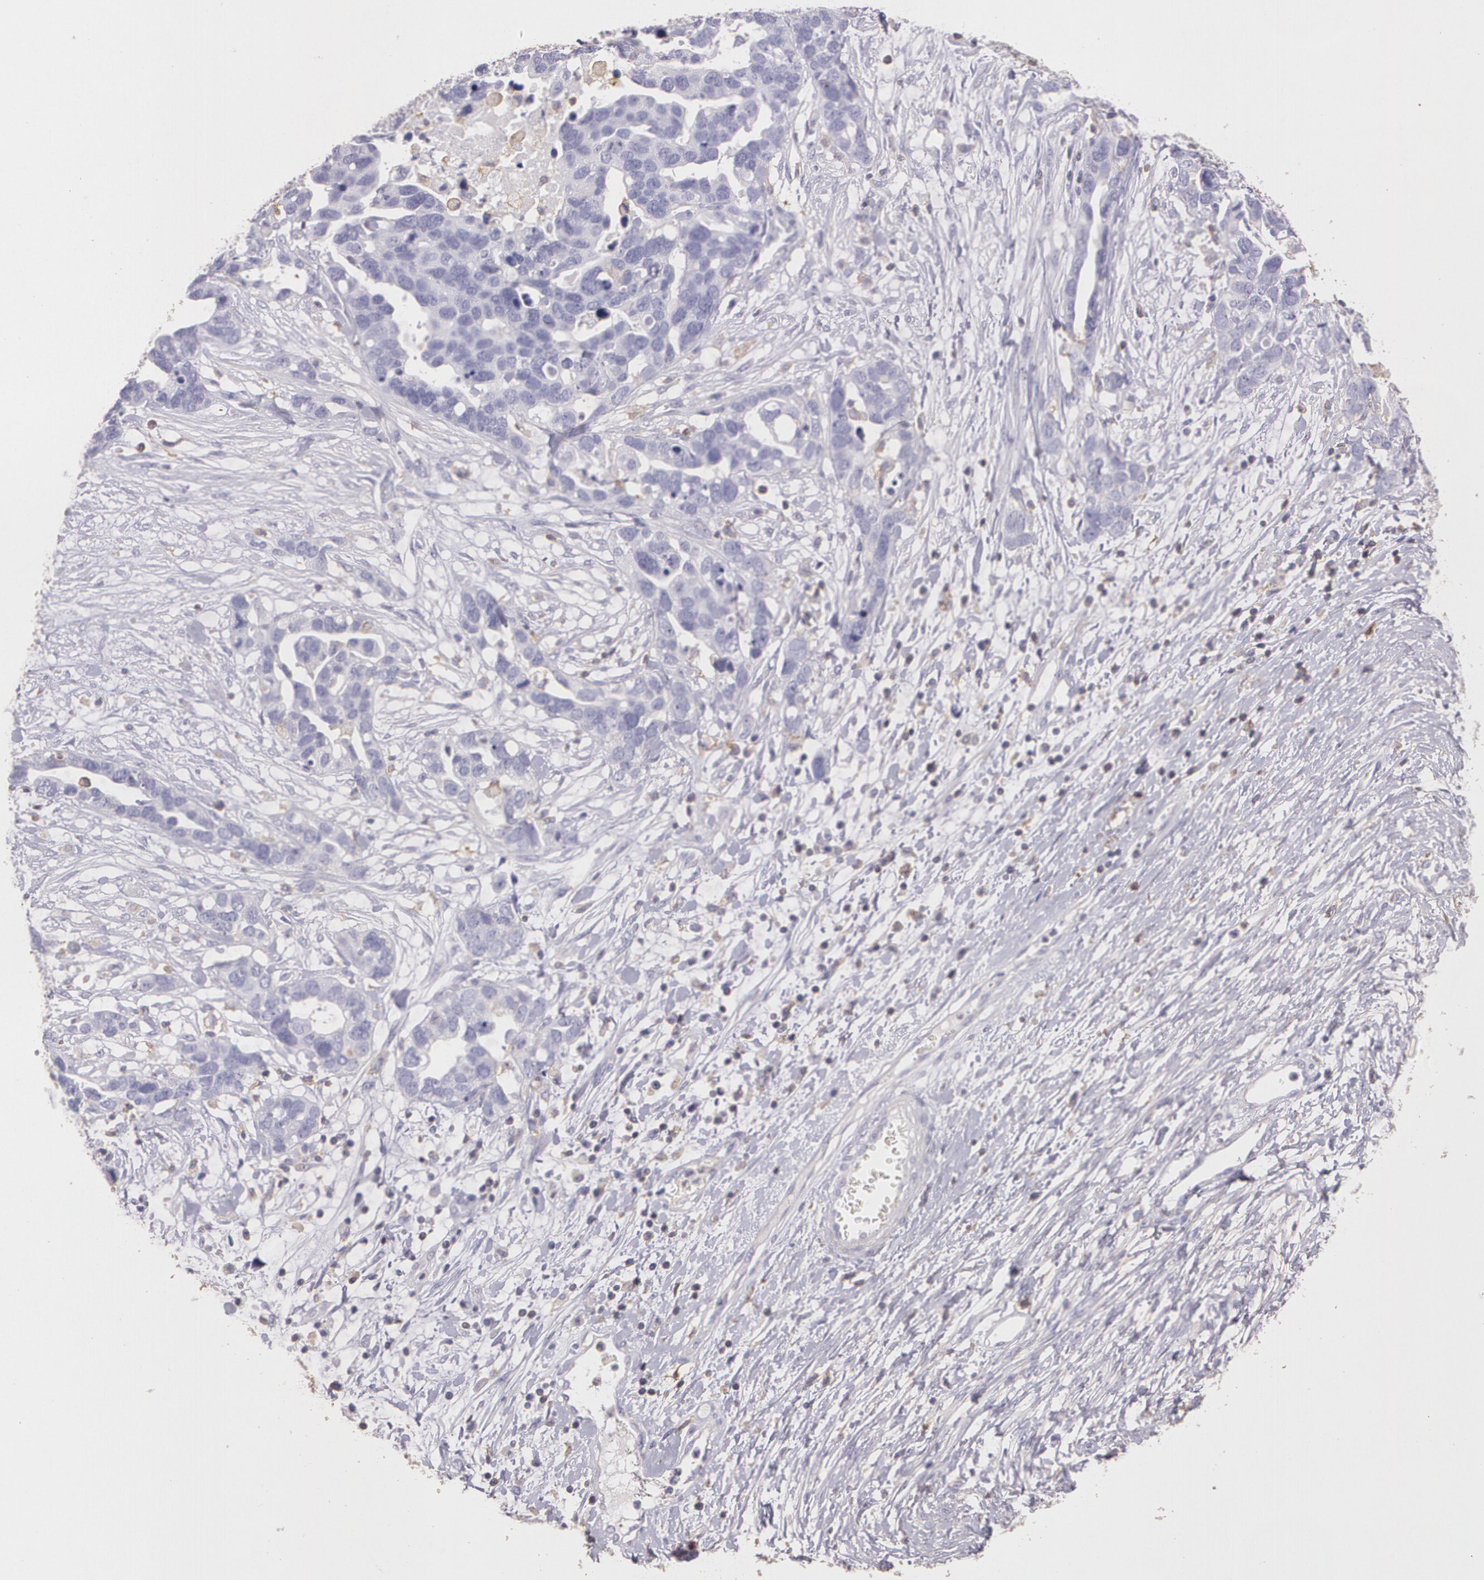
{"staining": {"intensity": "negative", "quantity": "none", "location": "none"}, "tissue": "ovarian cancer", "cell_type": "Tumor cells", "image_type": "cancer", "snomed": [{"axis": "morphology", "description": "Cystadenocarcinoma, mucinous, NOS"}, {"axis": "topography", "description": "Ovary"}], "caption": "Photomicrograph shows no significant protein positivity in tumor cells of mucinous cystadenocarcinoma (ovarian). (Stains: DAB IHC with hematoxylin counter stain, Microscopy: brightfield microscopy at high magnification).", "gene": "TGFBR1", "patient": {"sex": "female", "age": 36}}